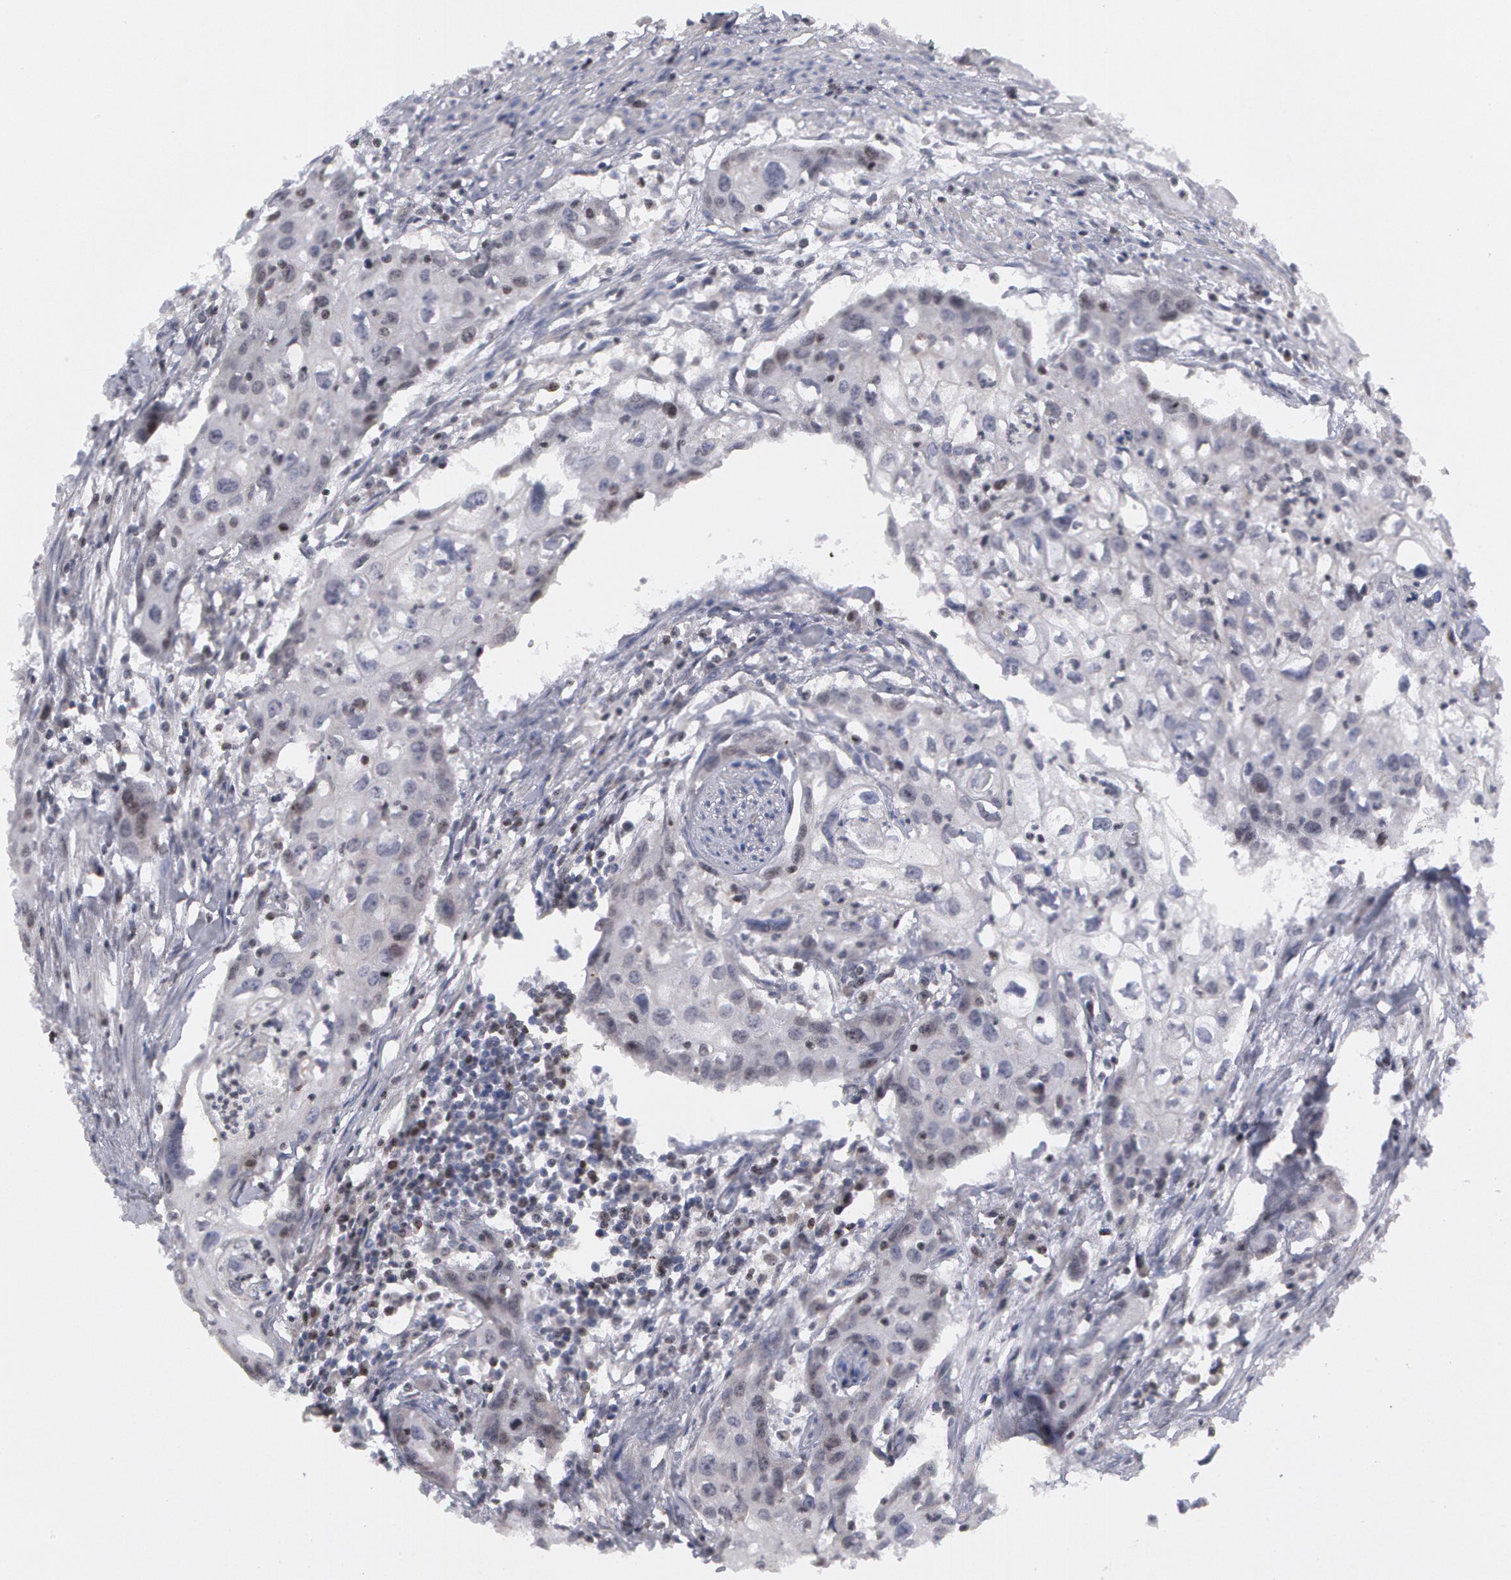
{"staining": {"intensity": "negative", "quantity": "none", "location": "none"}, "tissue": "urothelial cancer", "cell_type": "Tumor cells", "image_type": "cancer", "snomed": [{"axis": "morphology", "description": "Urothelial carcinoma, High grade"}, {"axis": "topography", "description": "Urinary bladder"}], "caption": "Histopathology image shows no protein staining in tumor cells of high-grade urothelial carcinoma tissue. (DAB (3,3'-diaminobenzidine) immunohistochemistry with hematoxylin counter stain).", "gene": "ERBB2", "patient": {"sex": "male", "age": 54}}